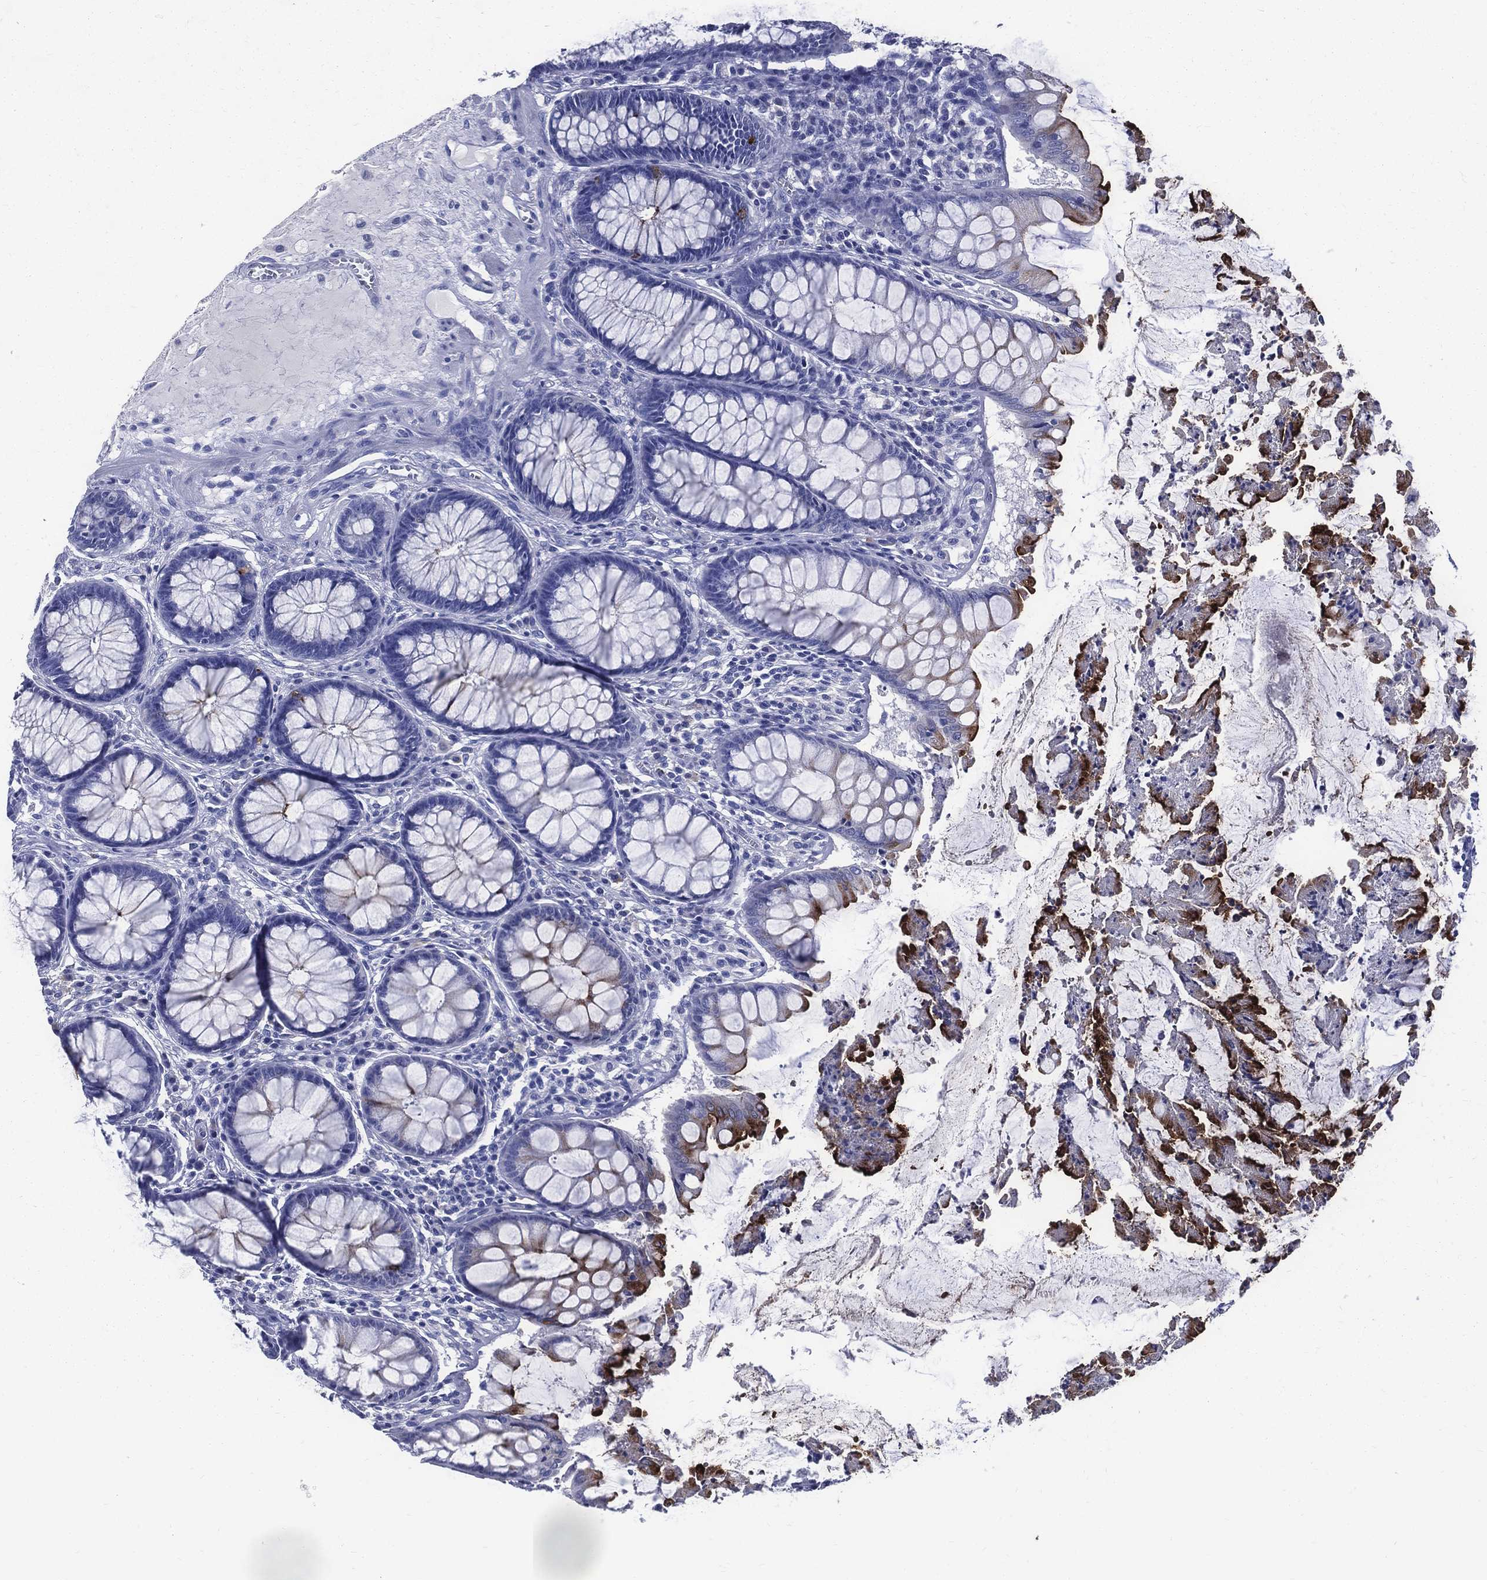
{"staining": {"intensity": "negative", "quantity": "none", "location": "none"}, "tissue": "colon", "cell_type": "Endothelial cells", "image_type": "normal", "snomed": [{"axis": "morphology", "description": "Normal tissue, NOS"}, {"axis": "topography", "description": "Colon"}], "caption": "The micrograph reveals no staining of endothelial cells in unremarkable colon.", "gene": "ACE2", "patient": {"sex": "female", "age": 65}}